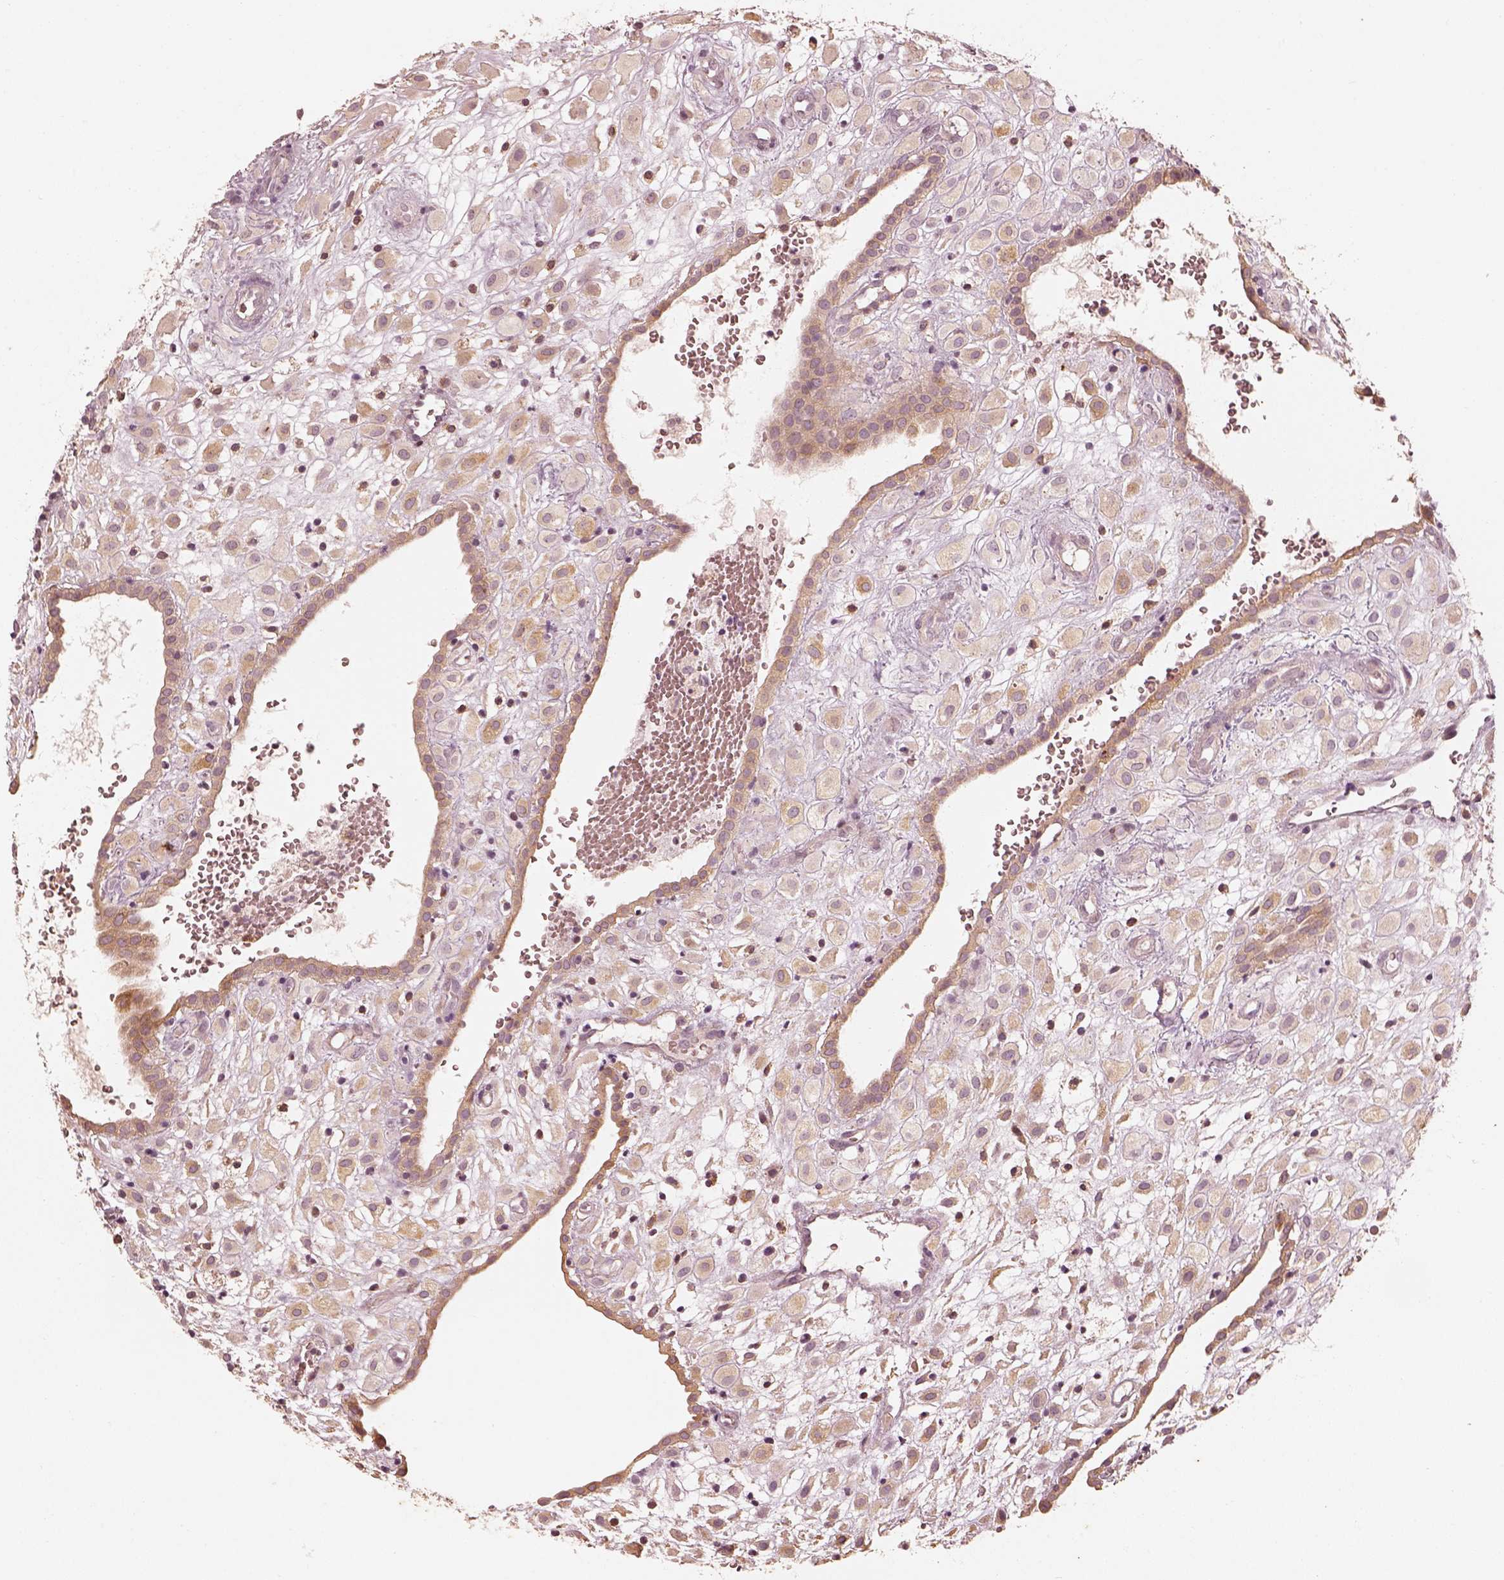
{"staining": {"intensity": "moderate", "quantity": "<25%", "location": "cytoplasmic/membranous"}, "tissue": "placenta", "cell_type": "Decidual cells", "image_type": "normal", "snomed": [{"axis": "morphology", "description": "Normal tissue, NOS"}, {"axis": "topography", "description": "Placenta"}], "caption": "This micrograph demonstrates normal placenta stained with IHC to label a protein in brown. The cytoplasmic/membranous of decidual cells show moderate positivity for the protein. Nuclei are counter-stained blue.", "gene": "WLS", "patient": {"sex": "female", "age": 24}}